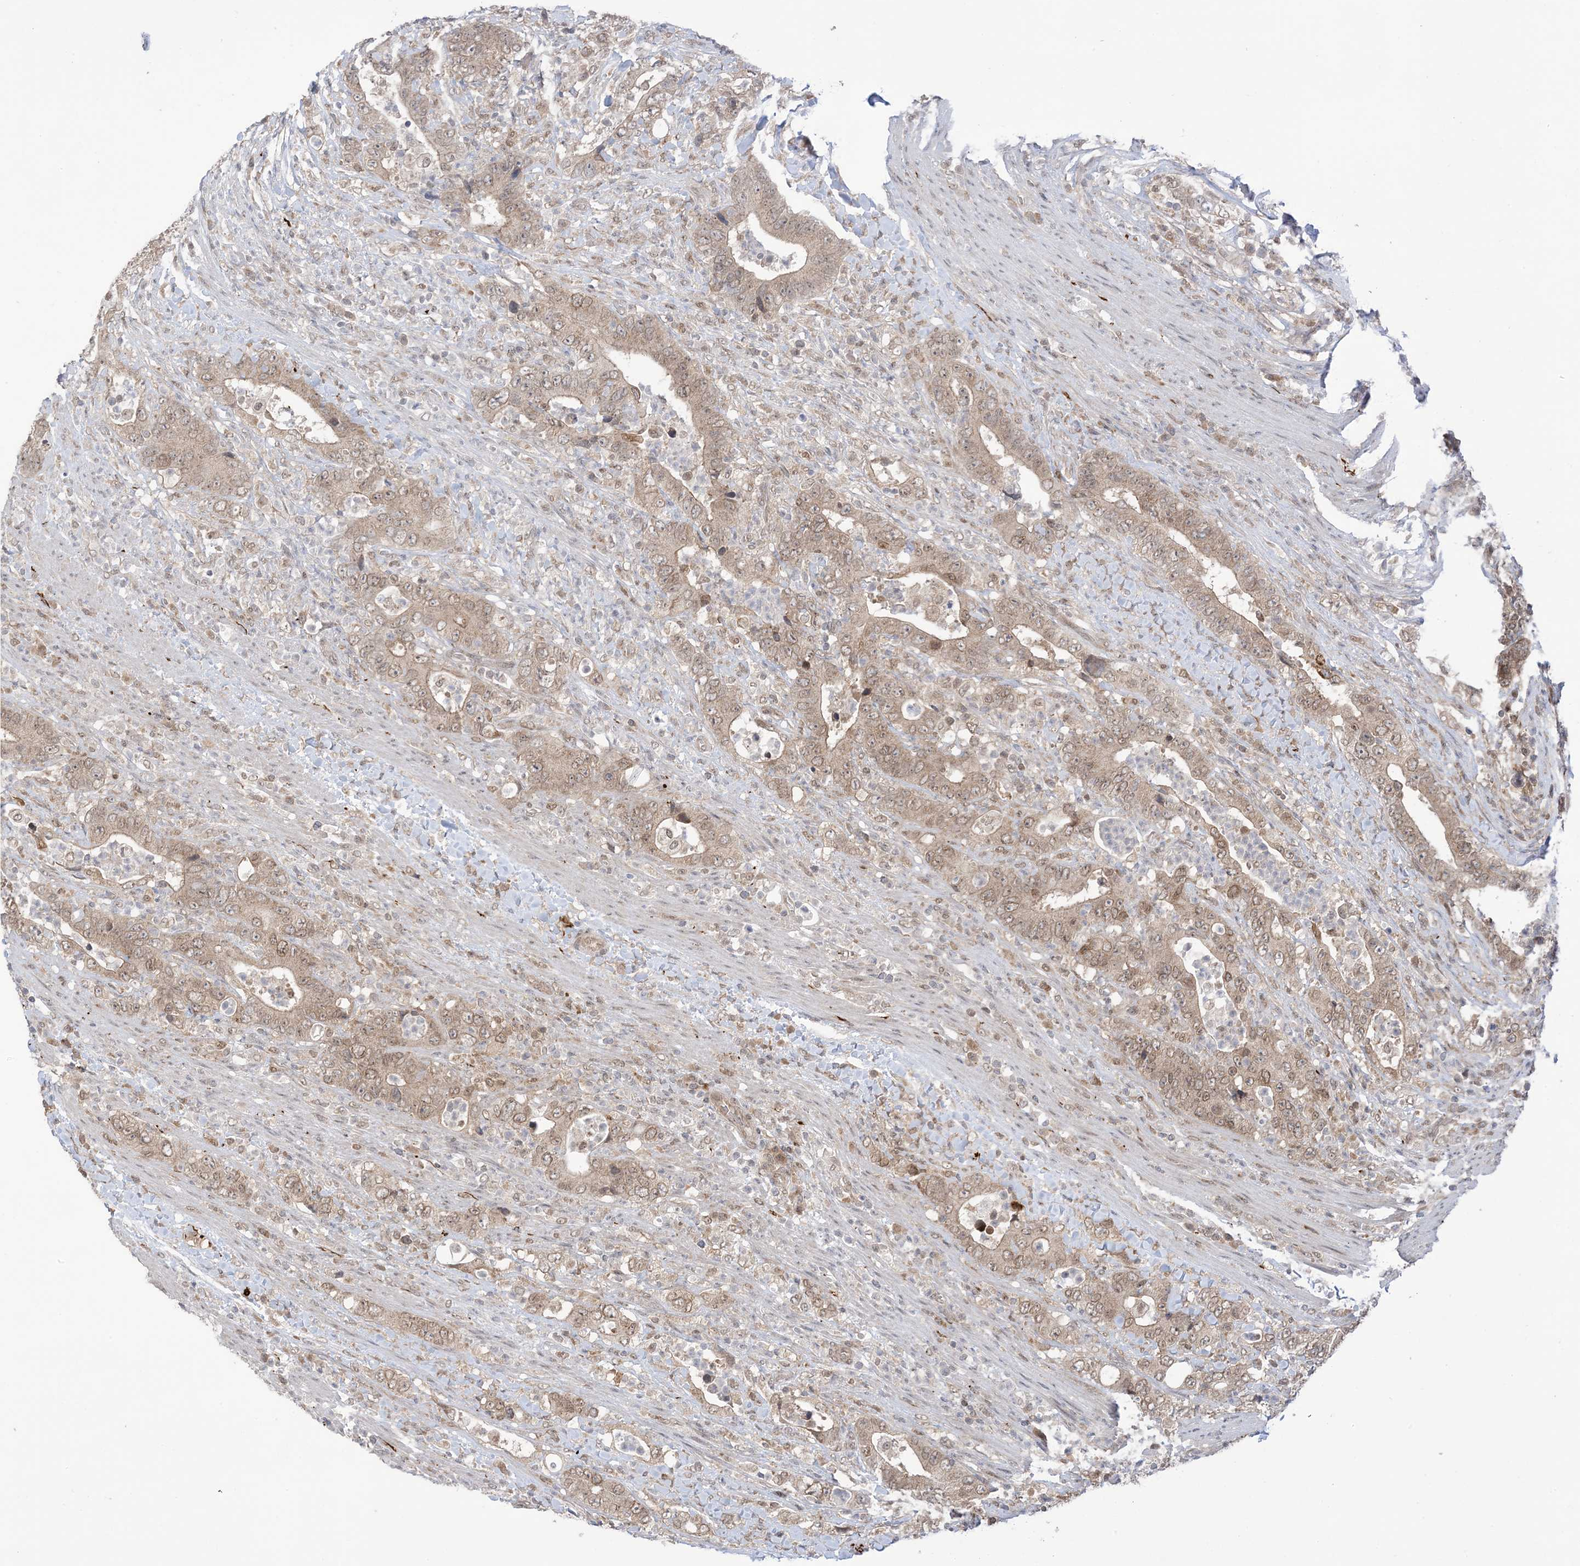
{"staining": {"intensity": "moderate", "quantity": ">75%", "location": "cytoplasmic/membranous,nuclear"}, "tissue": "colorectal cancer", "cell_type": "Tumor cells", "image_type": "cancer", "snomed": [{"axis": "morphology", "description": "Adenocarcinoma, NOS"}, {"axis": "topography", "description": "Colon"}], "caption": "The micrograph displays immunohistochemical staining of colorectal adenocarcinoma. There is moderate cytoplasmic/membranous and nuclear positivity is present in approximately >75% of tumor cells.", "gene": "UBE2E2", "patient": {"sex": "female", "age": 75}}